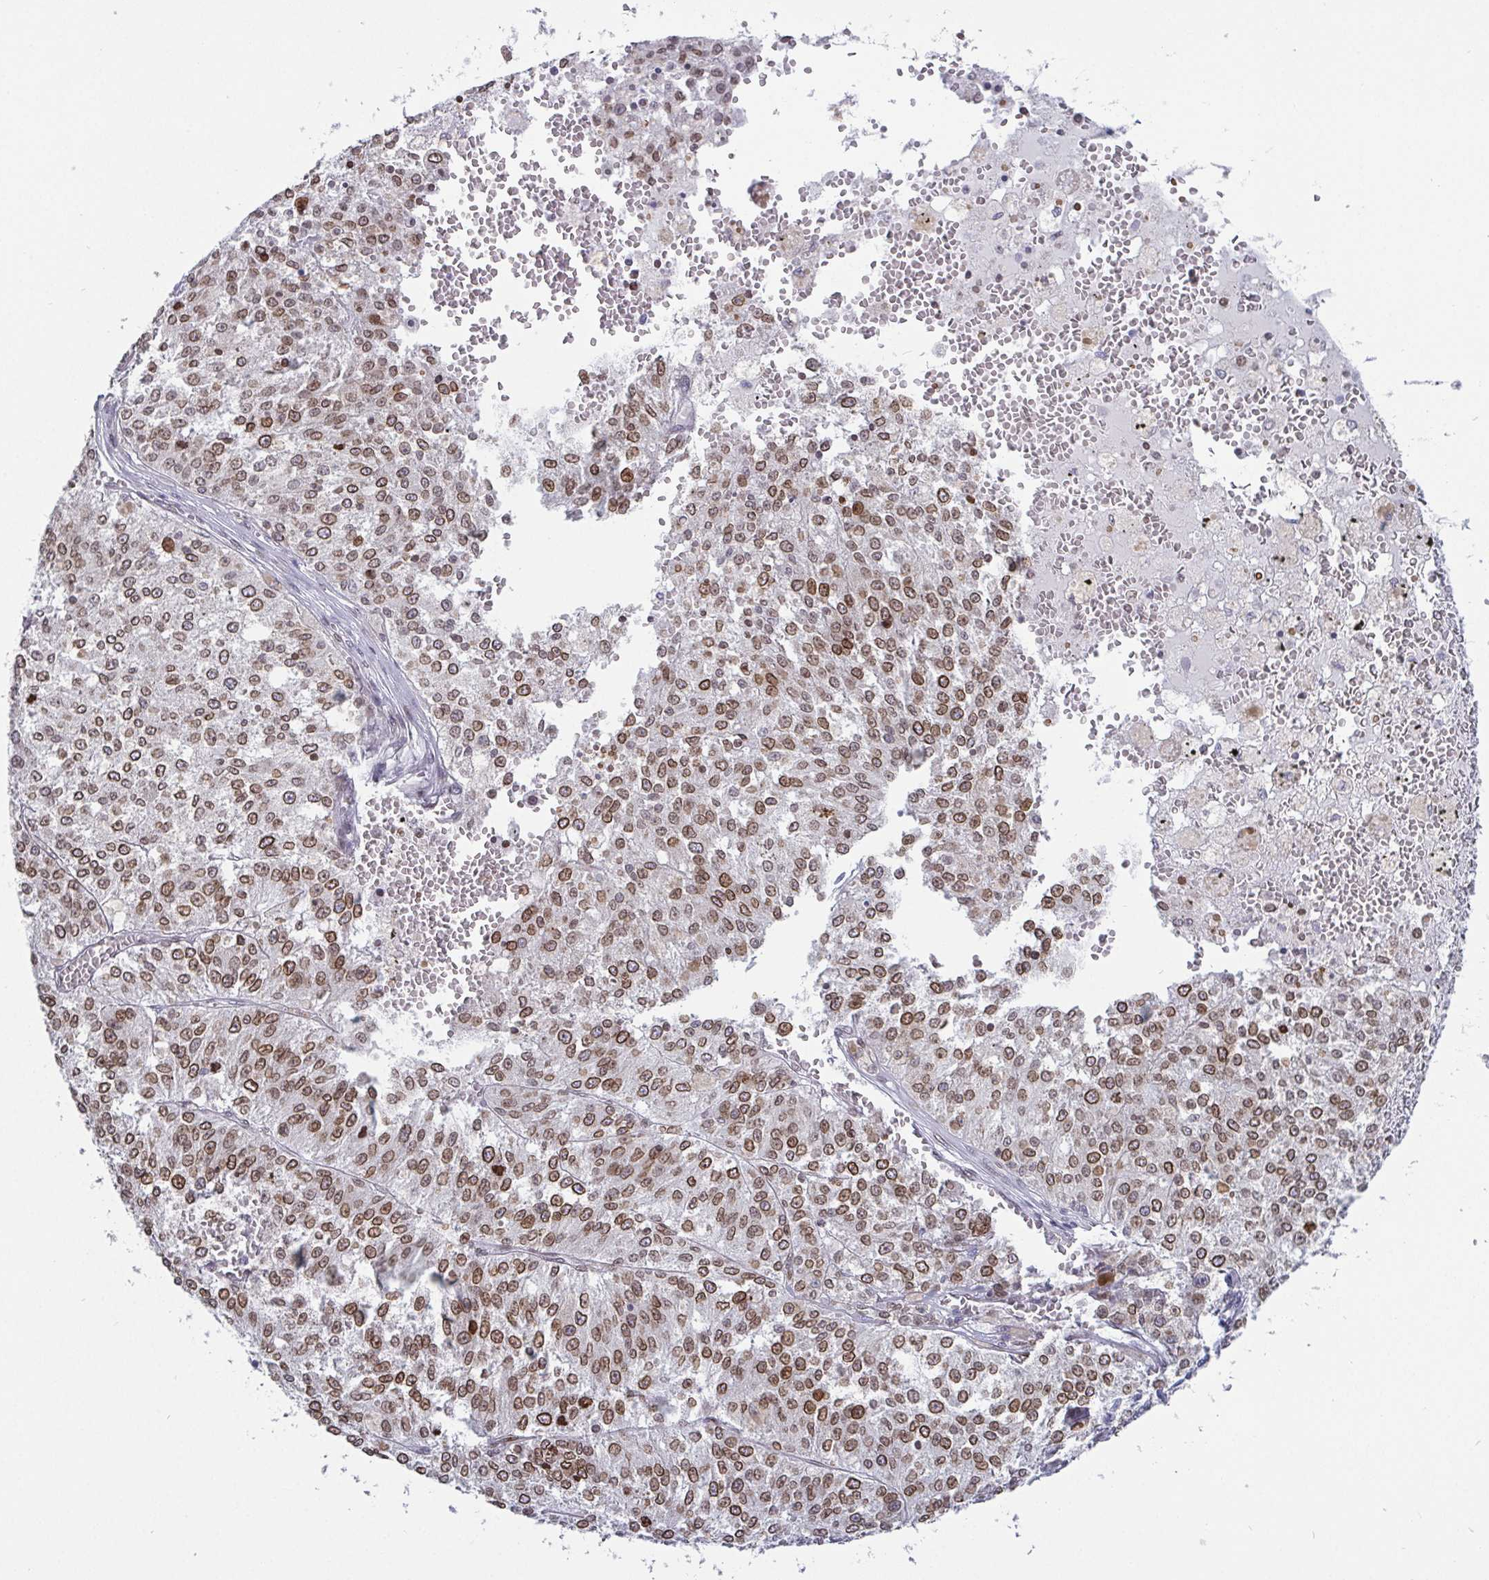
{"staining": {"intensity": "moderate", "quantity": ">75%", "location": "cytoplasmic/membranous,nuclear"}, "tissue": "melanoma", "cell_type": "Tumor cells", "image_type": "cancer", "snomed": [{"axis": "morphology", "description": "Malignant melanoma, Metastatic site"}, {"axis": "topography", "description": "Lymph node"}], "caption": "Brown immunohistochemical staining in malignant melanoma (metastatic site) demonstrates moderate cytoplasmic/membranous and nuclear staining in approximately >75% of tumor cells.", "gene": "EMD", "patient": {"sex": "female", "age": 64}}